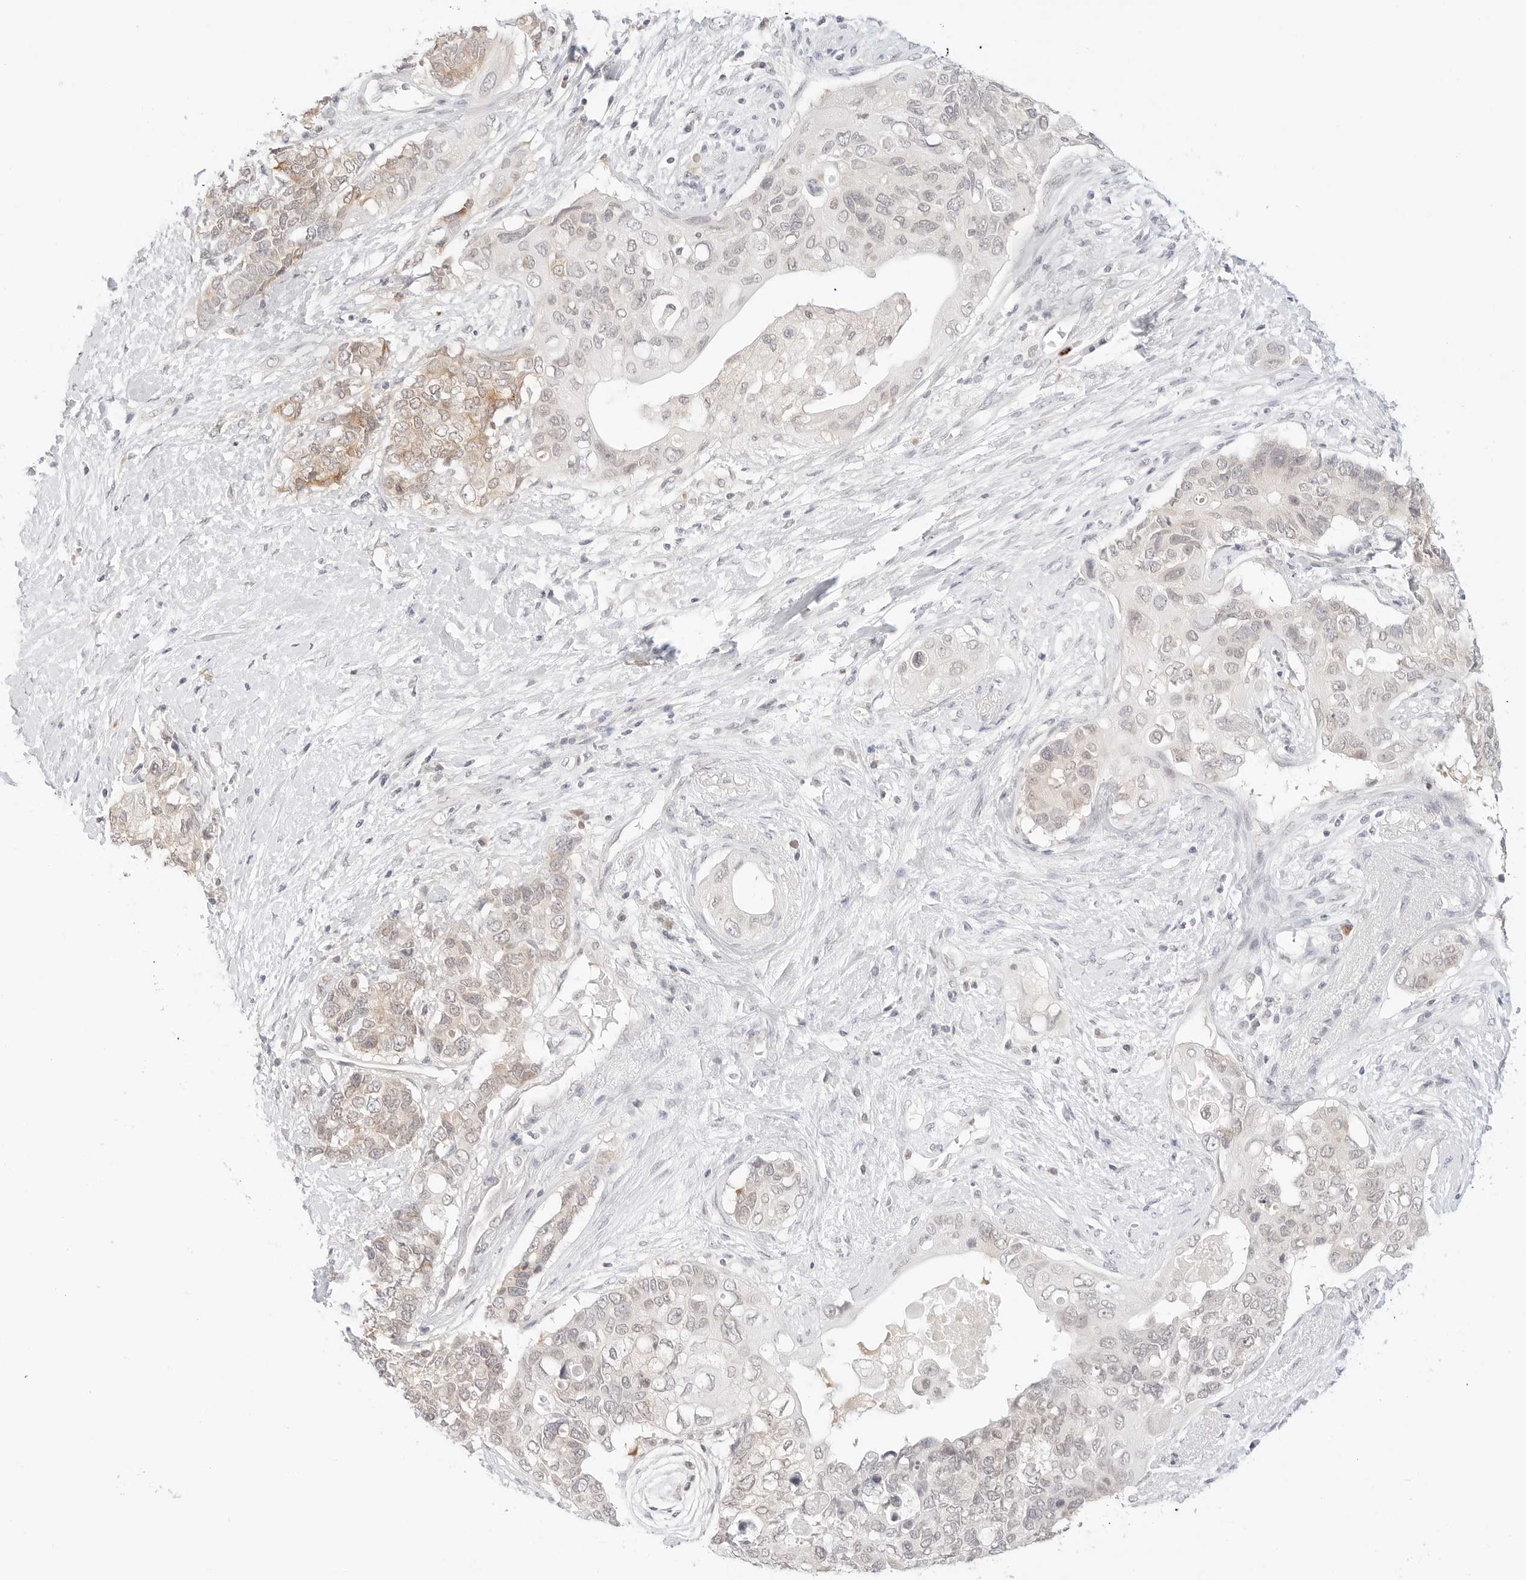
{"staining": {"intensity": "moderate", "quantity": "<25%", "location": "cytoplasmic/membranous"}, "tissue": "pancreatic cancer", "cell_type": "Tumor cells", "image_type": "cancer", "snomed": [{"axis": "morphology", "description": "Adenocarcinoma, NOS"}, {"axis": "topography", "description": "Pancreas"}], "caption": "Pancreatic cancer stained for a protein reveals moderate cytoplasmic/membranous positivity in tumor cells.", "gene": "GNAS", "patient": {"sex": "female", "age": 56}}